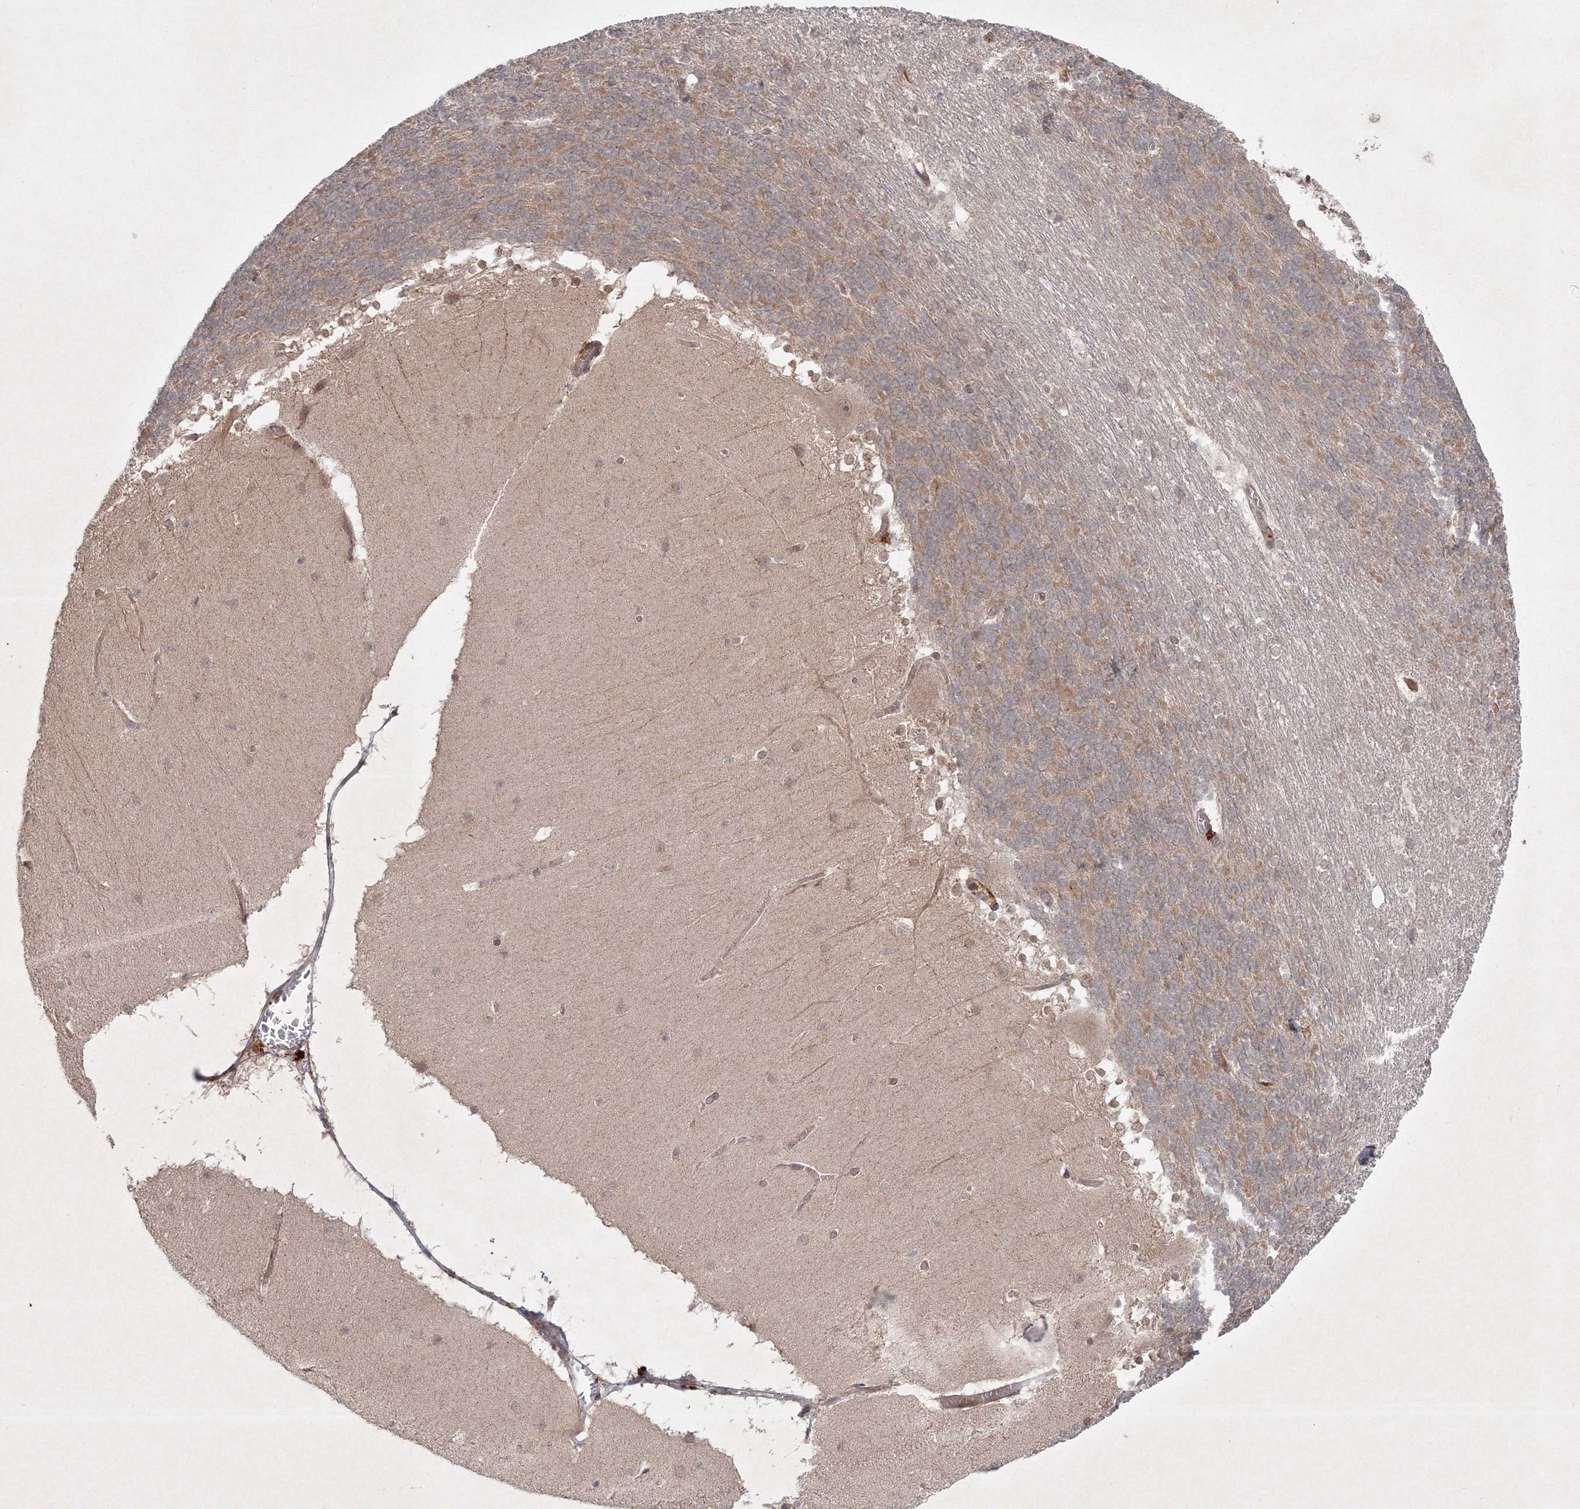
{"staining": {"intensity": "moderate", "quantity": "25%-75%", "location": "cytoplasmic/membranous"}, "tissue": "cerebellum", "cell_type": "Cells in granular layer", "image_type": "normal", "snomed": [{"axis": "morphology", "description": "Normal tissue, NOS"}, {"axis": "topography", "description": "Cerebellum"}], "caption": "Immunohistochemistry staining of unremarkable cerebellum, which exhibits medium levels of moderate cytoplasmic/membranous staining in about 25%-75% of cells in granular layer indicating moderate cytoplasmic/membranous protein expression. The staining was performed using DAB (3,3'-diaminobenzidine) (brown) for protein detection and nuclei were counterstained in hematoxylin (blue).", "gene": "KIF20A", "patient": {"sex": "female", "age": 19}}